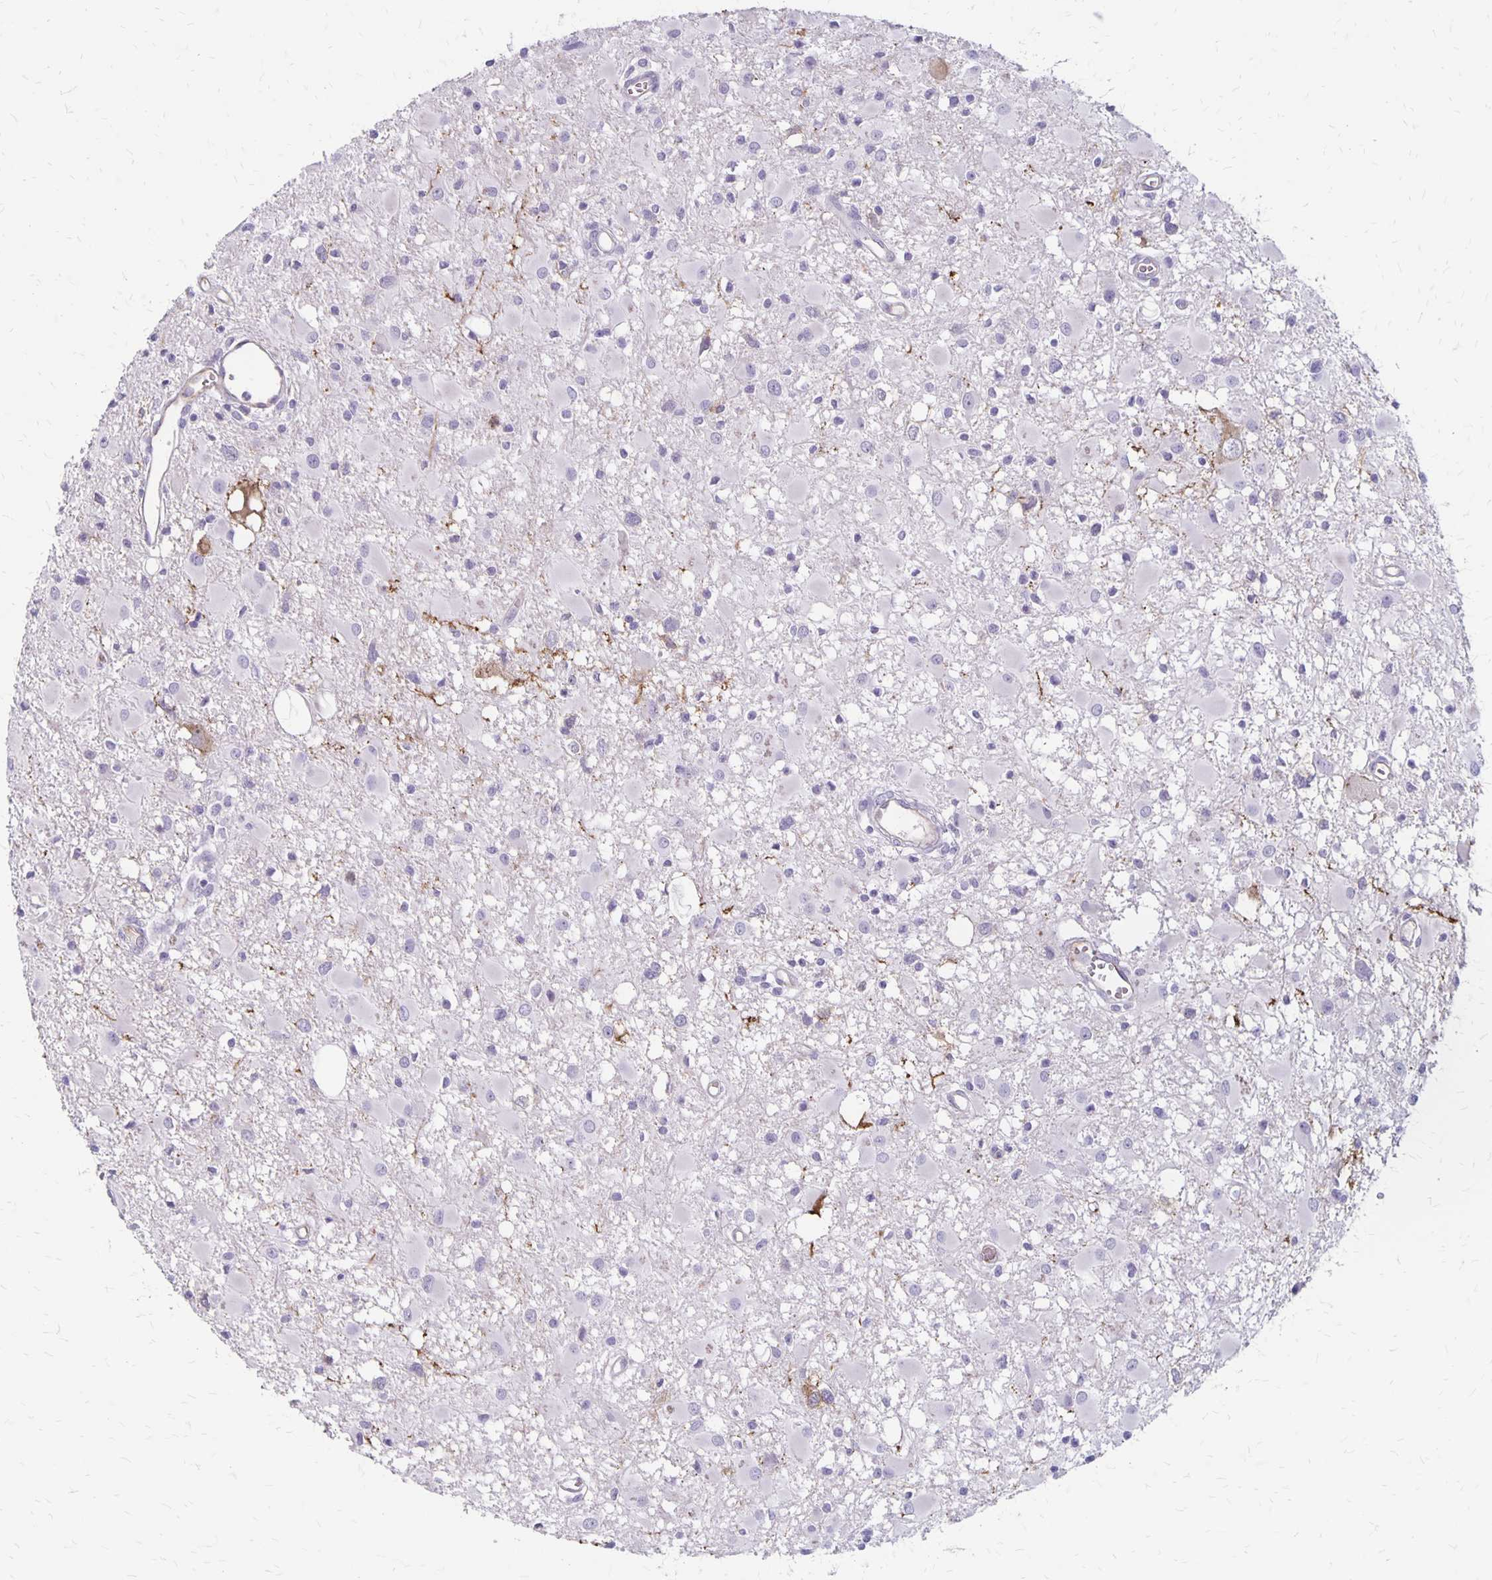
{"staining": {"intensity": "negative", "quantity": "none", "location": "none"}, "tissue": "glioma", "cell_type": "Tumor cells", "image_type": "cancer", "snomed": [{"axis": "morphology", "description": "Glioma, malignant, High grade"}, {"axis": "topography", "description": "Brain"}], "caption": "A micrograph of glioma stained for a protein reveals no brown staining in tumor cells.", "gene": "HOMER1", "patient": {"sex": "male", "age": 54}}